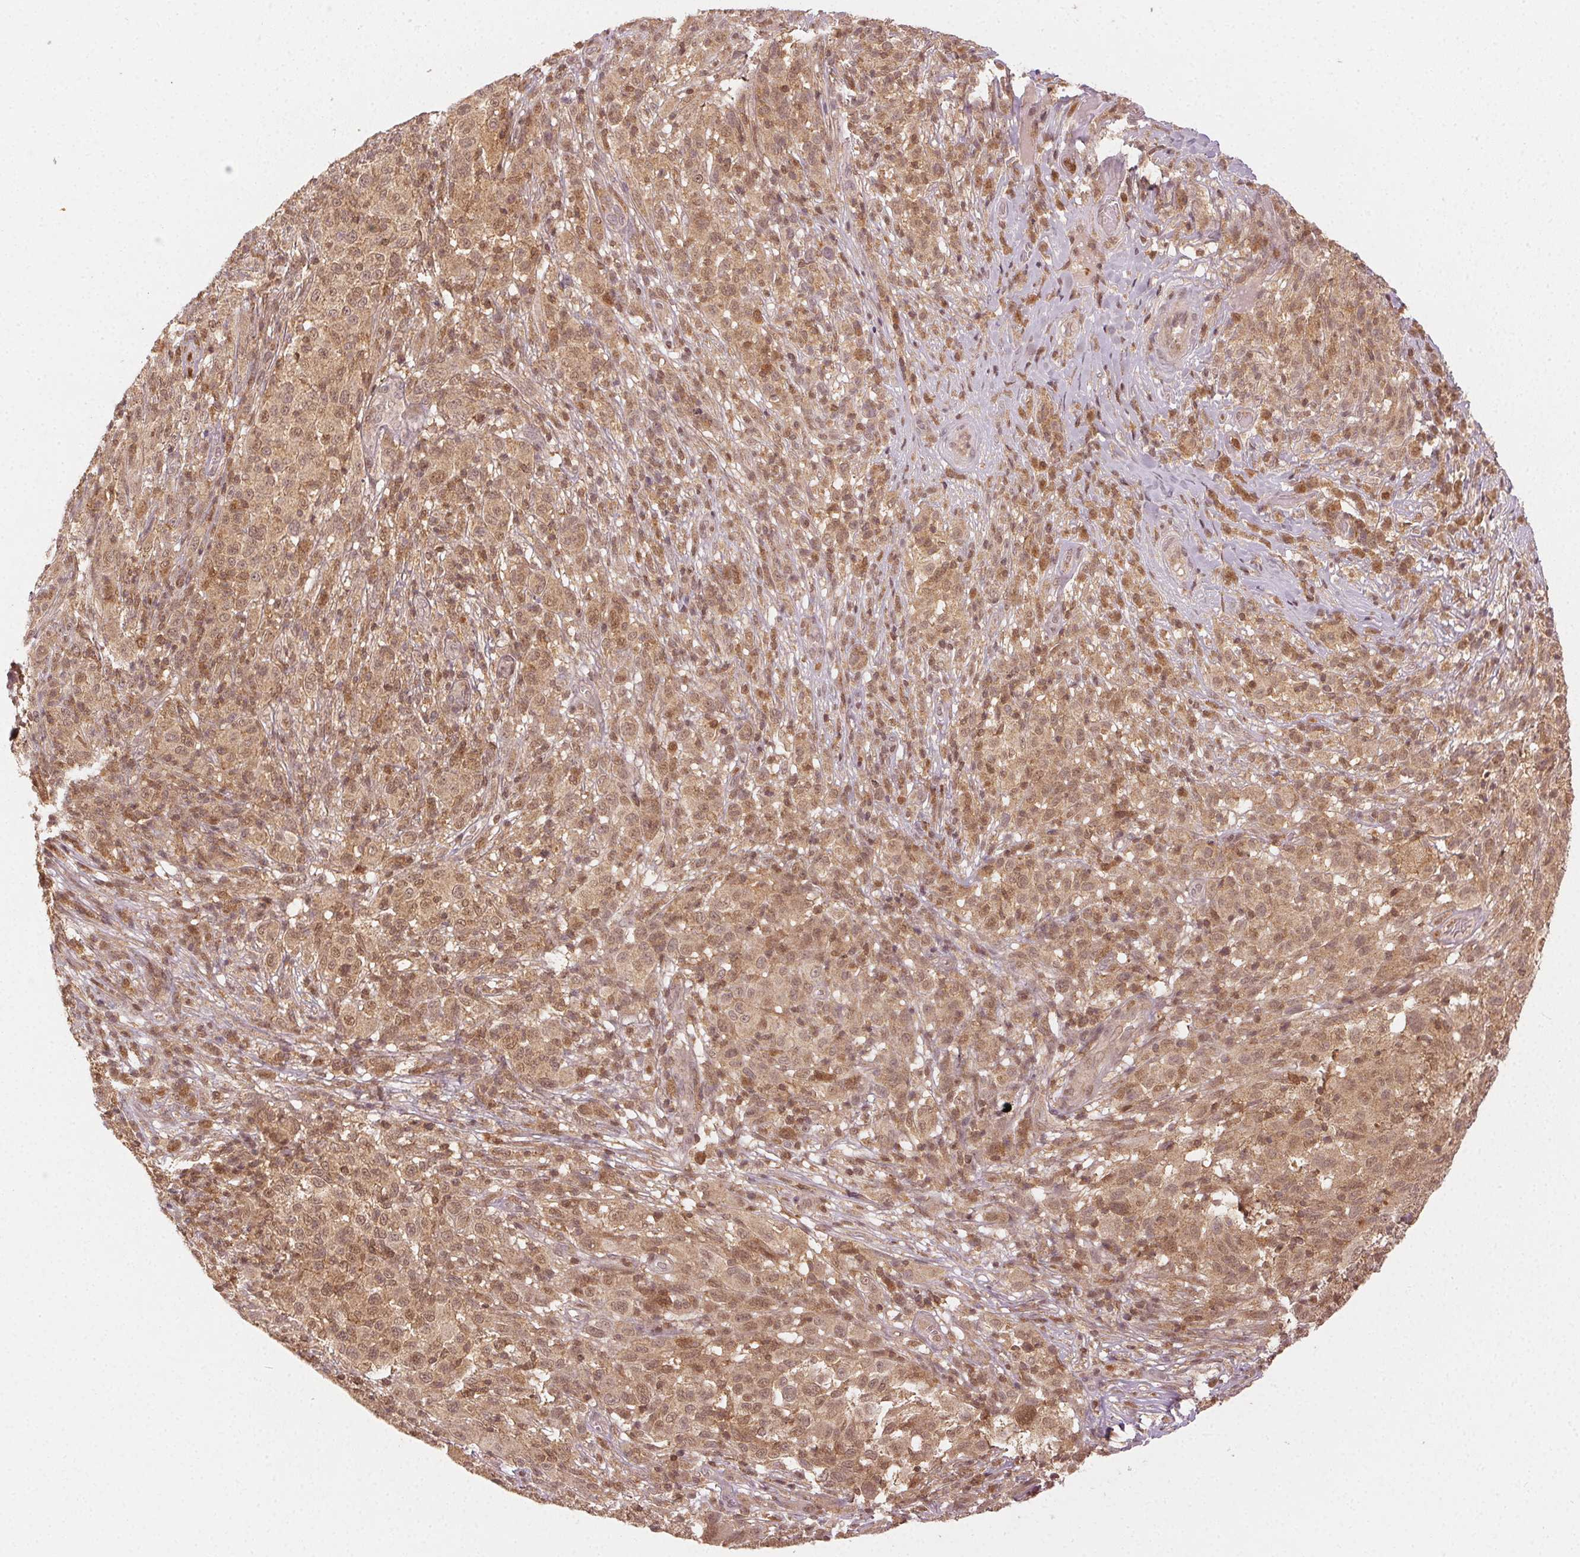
{"staining": {"intensity": "moderate", "quantity": "25%-75%", "location": "cytoplasmic/membranous,nuclear"}, "tissue": "melanoma", "cell_type": "Tumor cells", "image_type": "cancer", "snomed": [{"axis": "morphology", "description": "Malignant melanoma, NOS"}, {"axis": "topography", "description": "Skin"}], "caption": "Malignant melanoma tissue exhibits moderate cytoplasmic/membranous and nuclear staining in approximately 25%-75% of tumor cells", "gene": "MAPK14", "patient": {"sex": "male", "age": 73}}